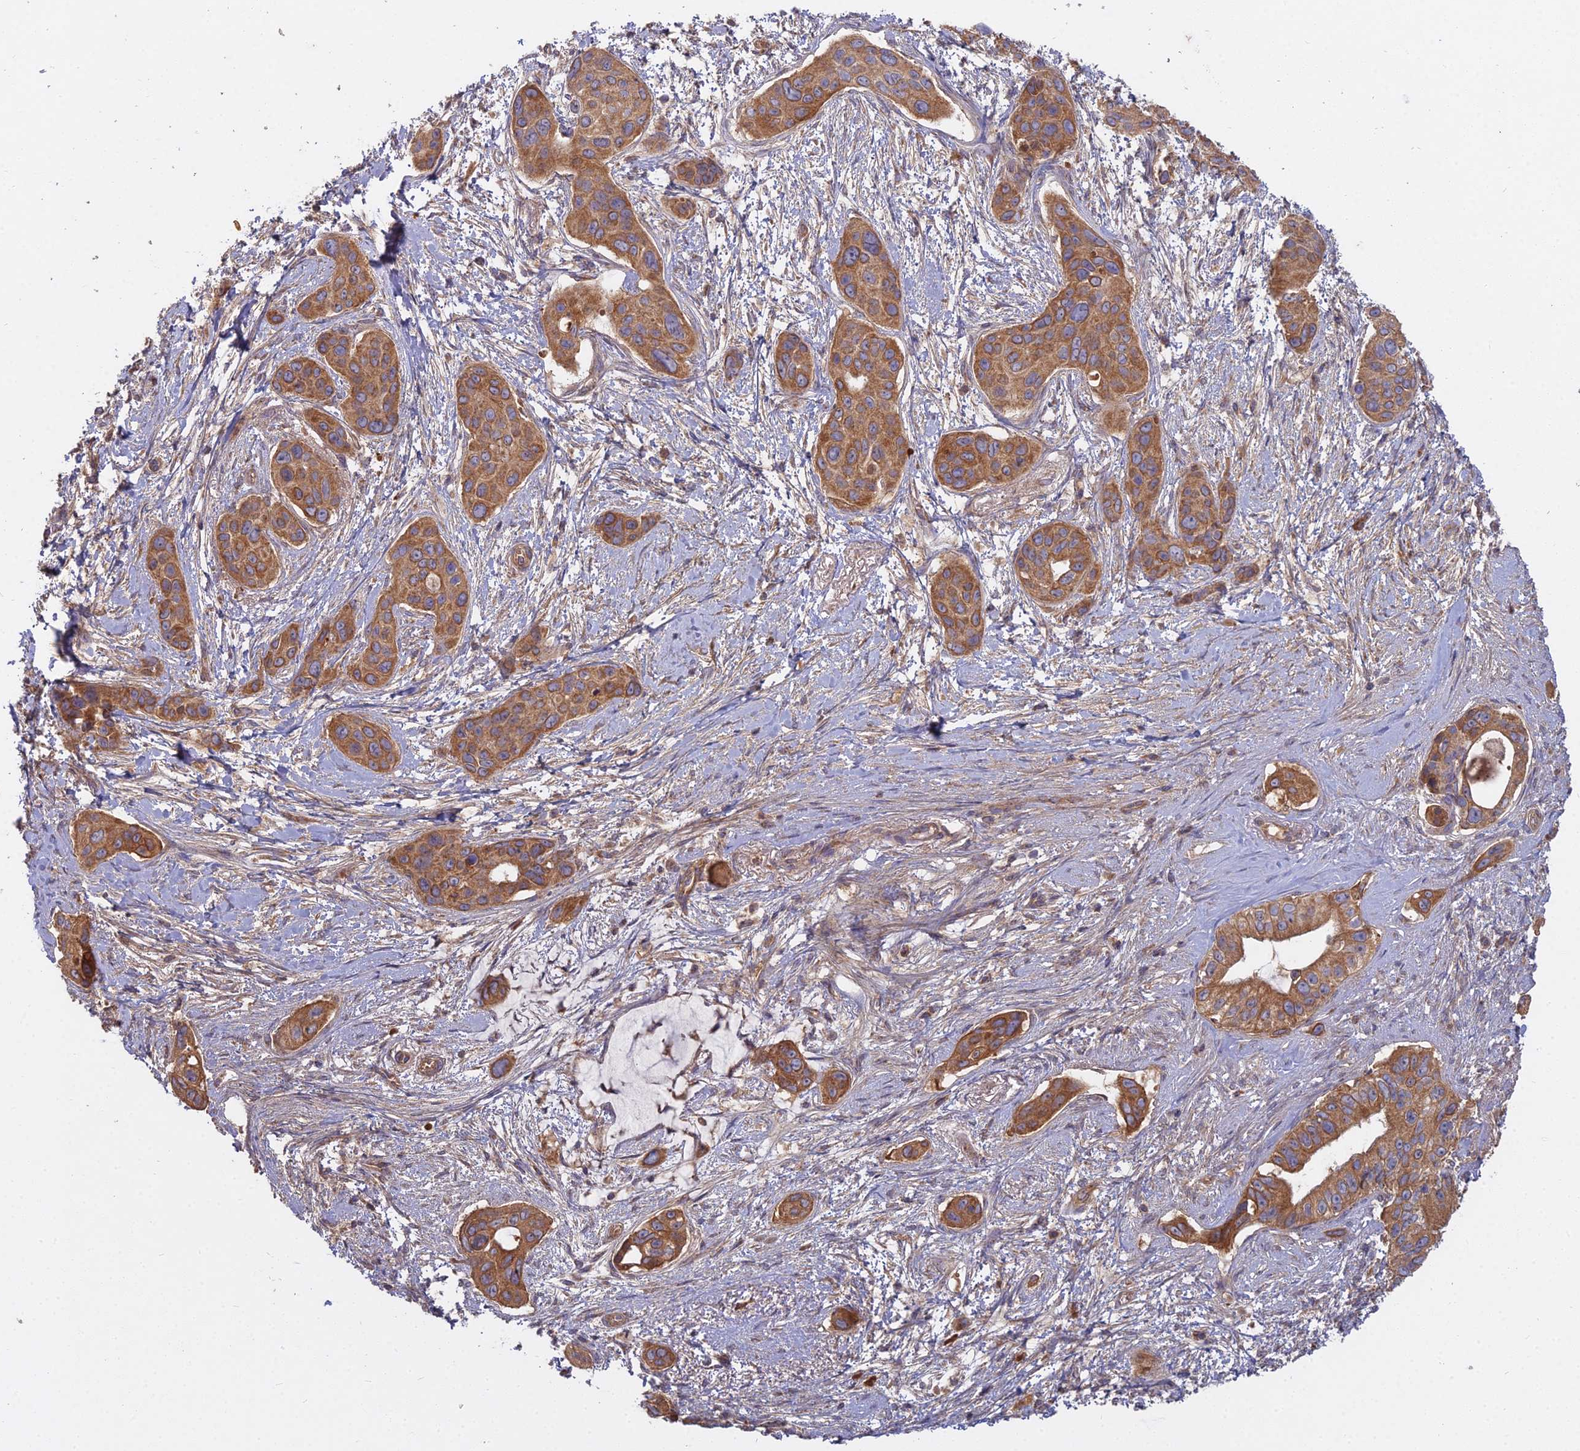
{"staining": {"intensity": "moderate", "quantity": ">75%", "location": "cytoplasmic/membranous"}, "tissue": "pancreatic cancer", "cell_type": "Tumor cells", "image_type": "cancer", "snomed": [{"axis": "morphology", "description": "Adenocarcinoma, NOS"}, {"axis": "topography", "description": "Pancreas"}], "caption": "High-magnification brightfield microscopy of adenocarcinoma (pancreatic) stained with DAB (3,3'-diaminobenzidine) (brown) and counterstained with hematoxylin (blue). tumor cells exhibit moderate cytoplasmic/membranous staining is appreciated in about>75% of cells. The staining is performed using DAB brown chromogen to label protein expression. The nuclei are counter-stained blue using hematoxylin.", "gene": "CCDC167", "patient": {"sex": "male", "age": 72}}